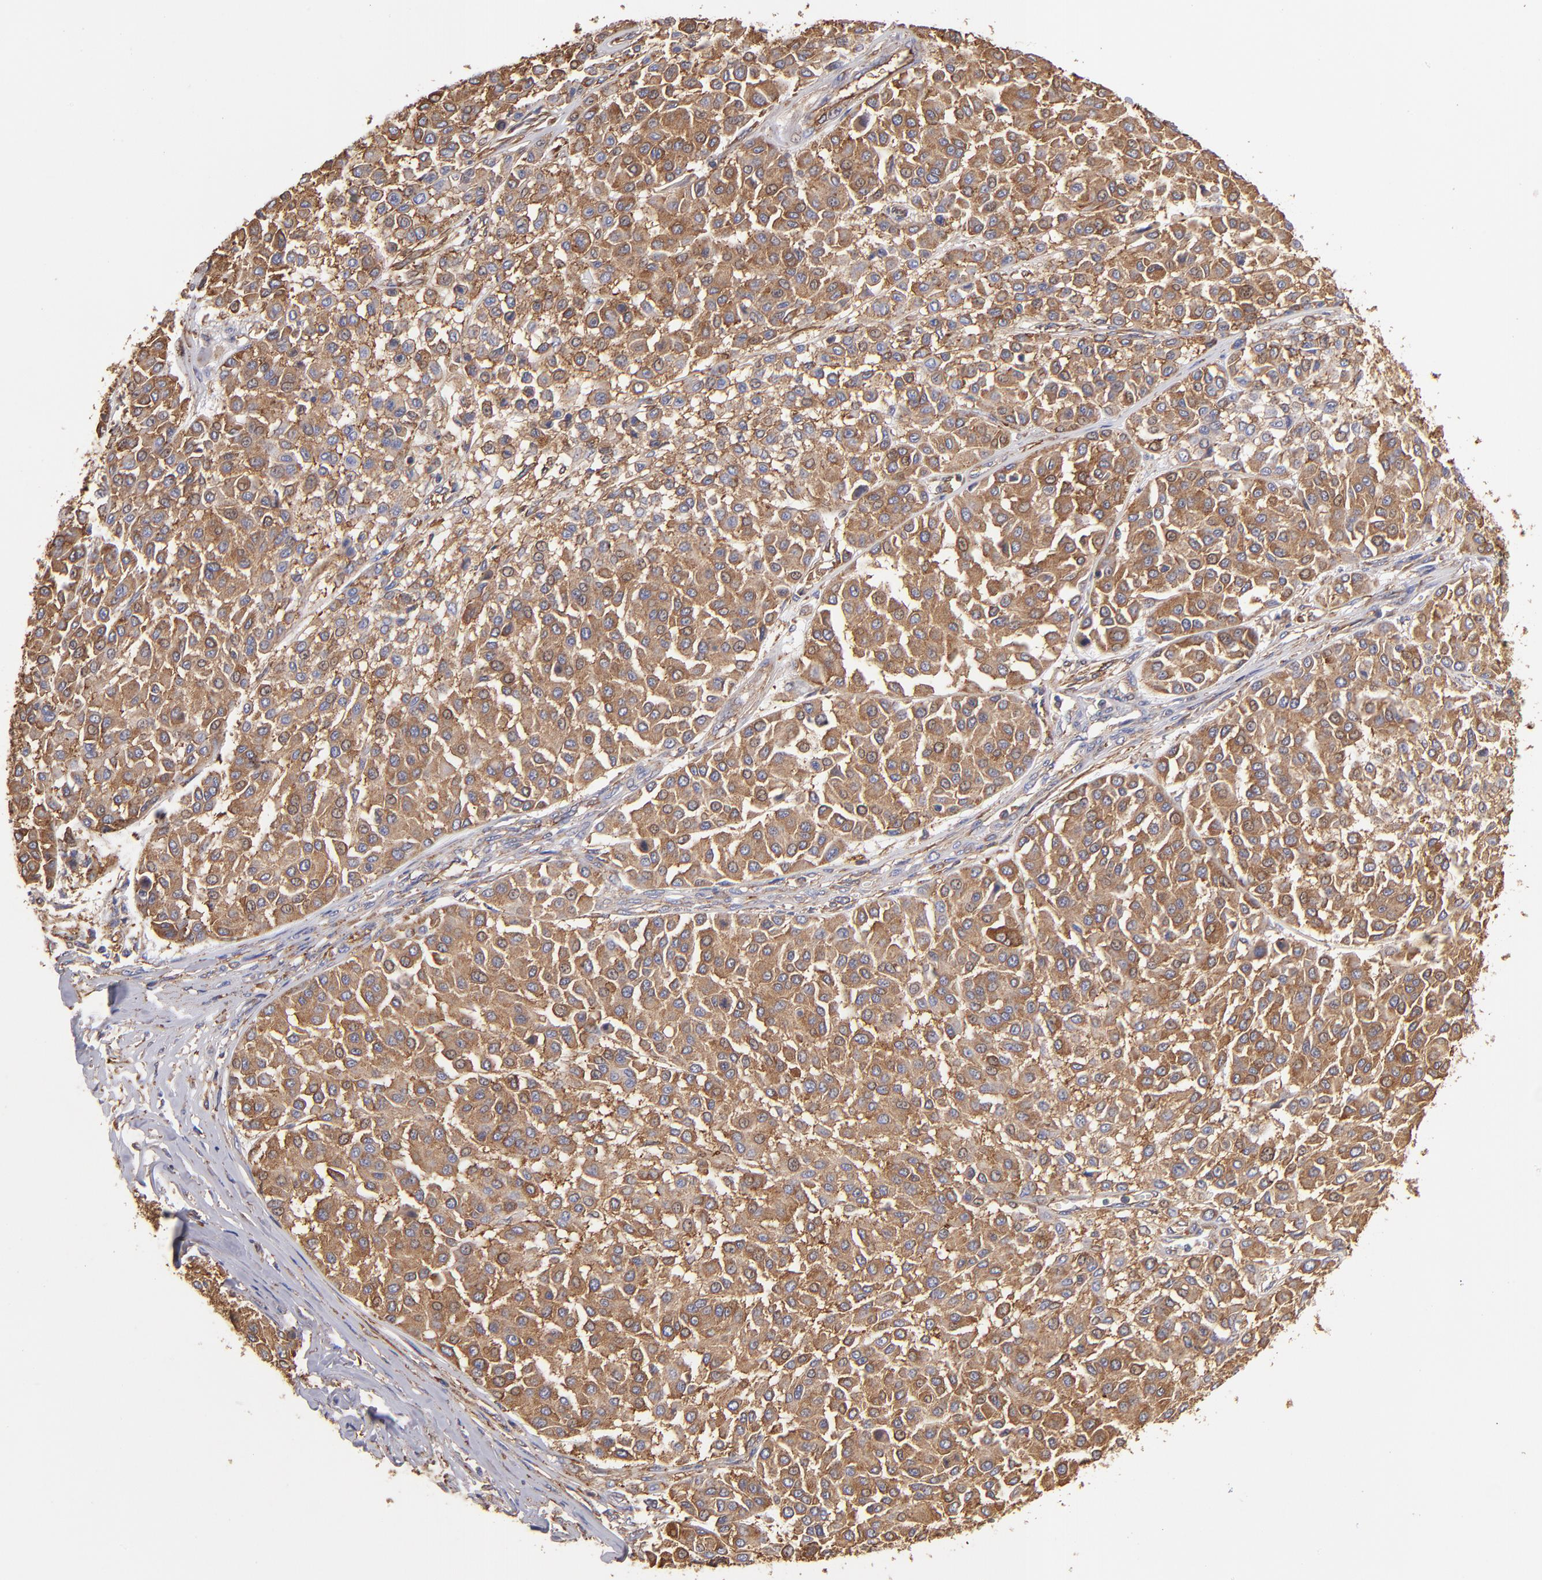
{"staining": {"intensity": "moderate", "quantity": ">75%", "location": "cytoplasmic/membranous"}, "tissue": "melanoma", "cell_type": "Tumor cells", "image_type": "cancer", "snomed": [{"axis": "morphology", "description": "Malignant melanoma, Metastatic site"}, {"axis": "topography", "description": "Soft tissue"}], "caption": "High-magnification brightfield microscopy of melanoma stained with DAB (3,3'-diaminobenzidine) (brown) and counterstained with hematoxylin (blue). tumor cells exhibit moderate cytoplasmic/membranous staining is appreciated in approximately>75% of cells.", "gene": "MVP", "patient": {"sex": "male", "age": 41}}